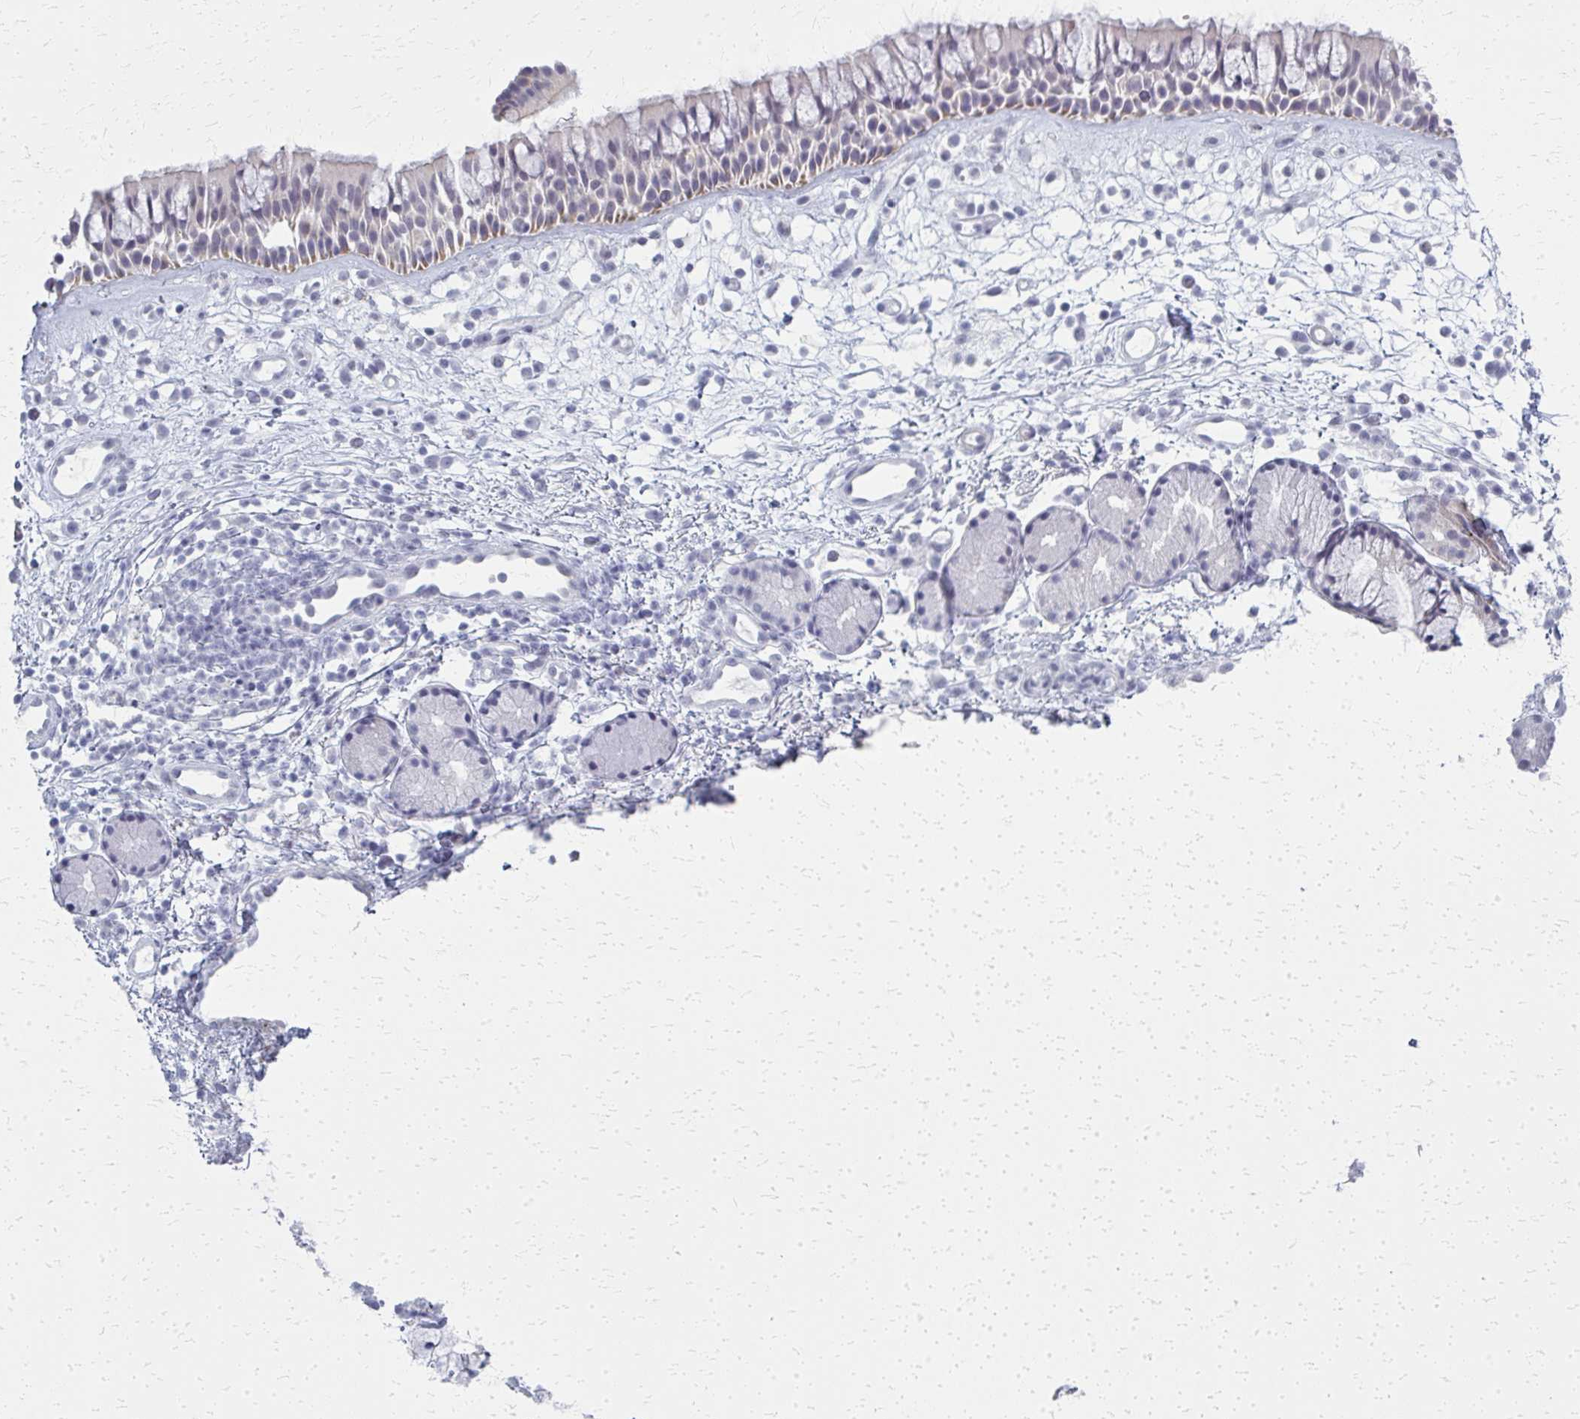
{"staining": {"intensity": "moderate", "quantity": "<25%", "location": "cytoplasmic/membranous"}, "tissue": "nasopharynx", "cell_type": "Respiratory epithelial cells", "image_type": "normal", "snomed": [{"axis": "morphology", "description": "Normal tissue, NOS"}, {"axis": "topography", "description": "Nasopharynx"}], "caption": "A histopathology image showing moderate cytoplasmic/membranous expression in about <25% of respiratory epithelial cells in unremarkable nasopharynx, as visualized by brown immunohistochemical staining.", "gene": "CASQ2", "patient": {"sex": "female", "age": 70}}